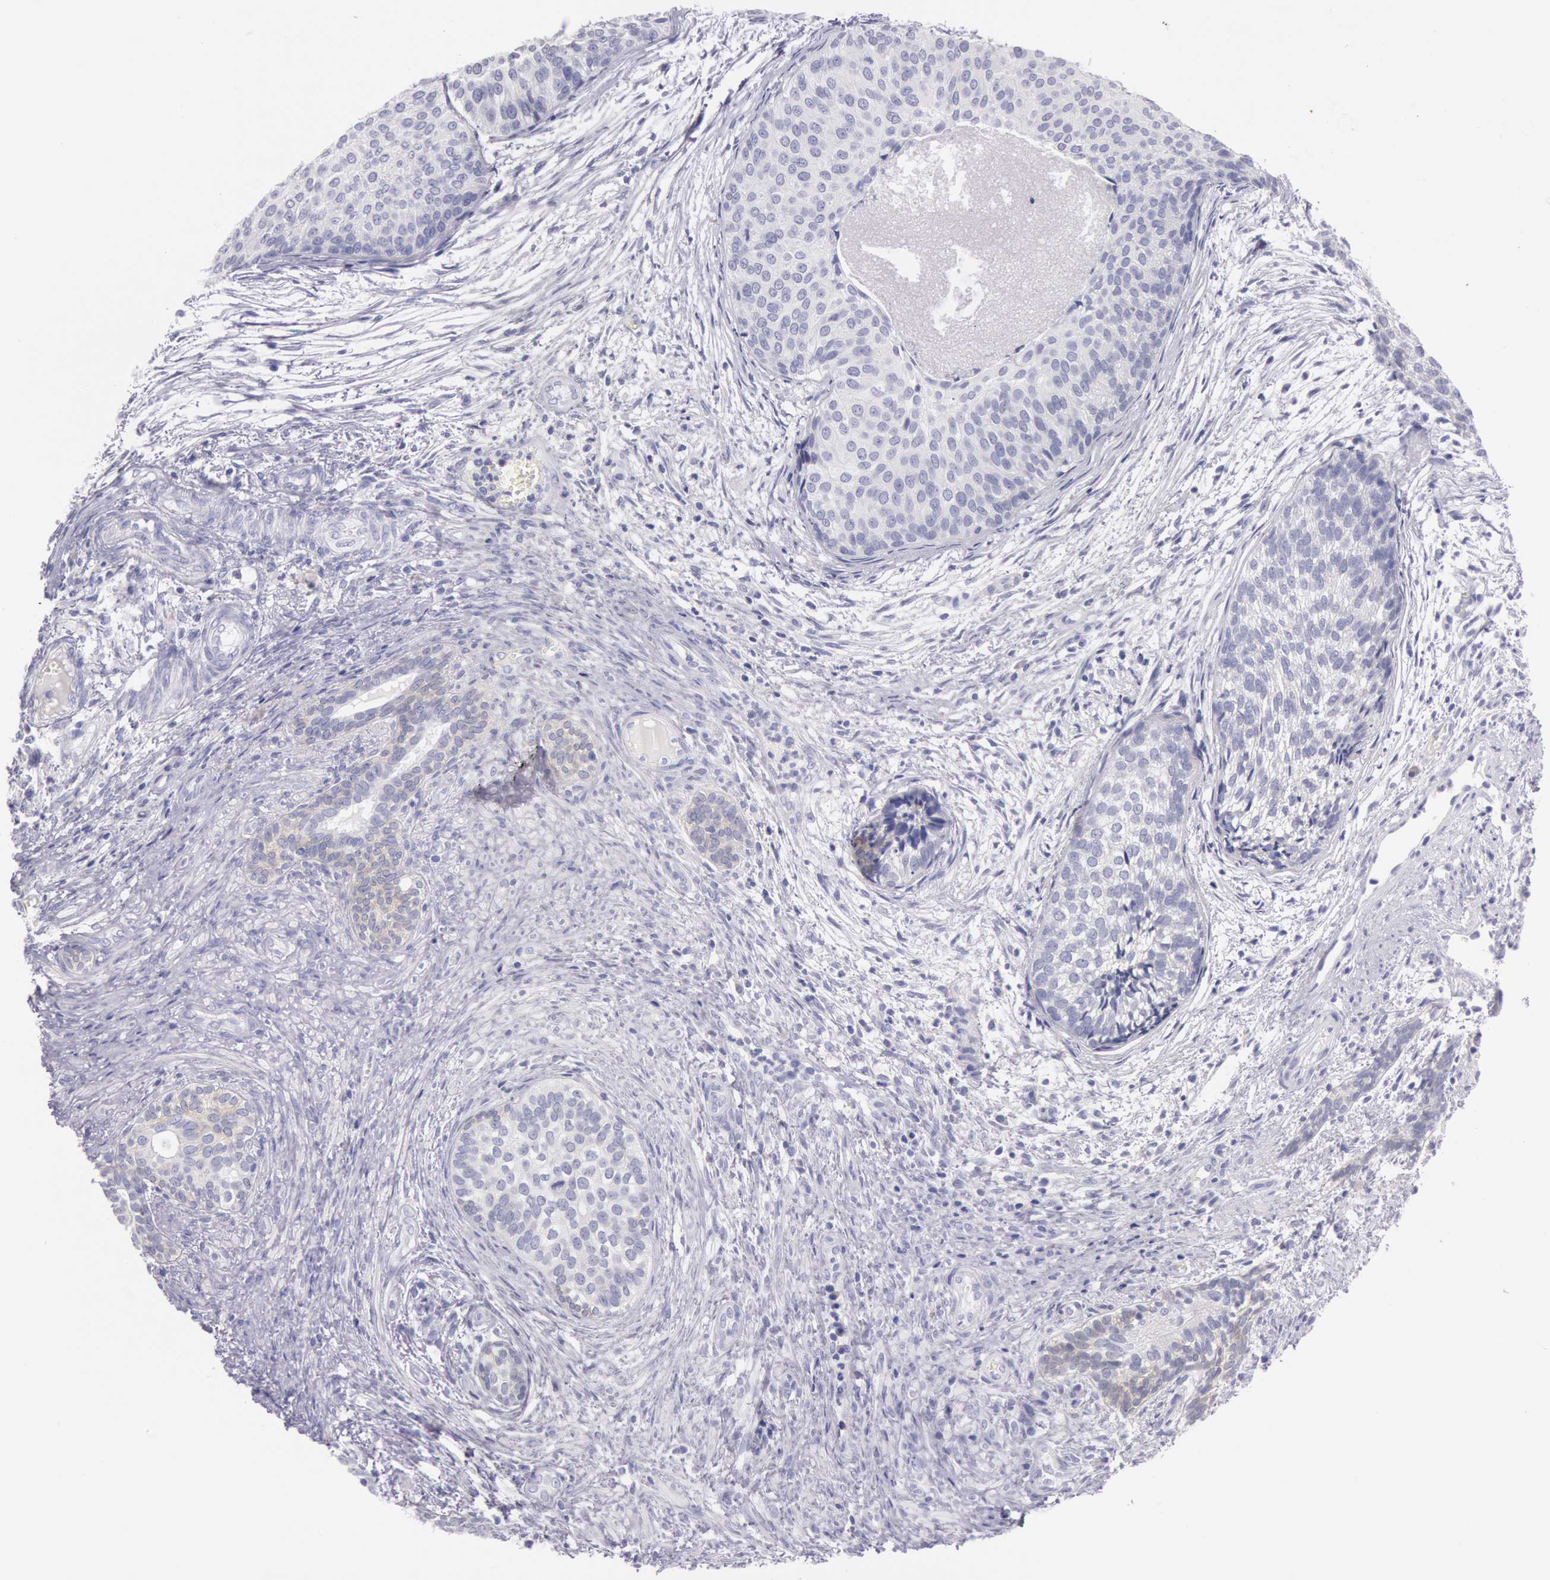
{"staining": {"intensity": "negative", "quantity": "none", "location": "none"}, "tissue": "urothelial cancer", "cell_type": "Tumor cells", "image_type": "cancer", "snomed": [{"axis": "morphology", "description": "Urothelial carcinoma, Low grade"}, {"axis": "topography", "description": "Urinary bladder"}], "caption": "Immunohistochemistry of urothelial carcinoma (low-grade) reveals no positivity in tumor cells.", "gene": "EGFR", "patient": {"sex": "male", "age": 84}}